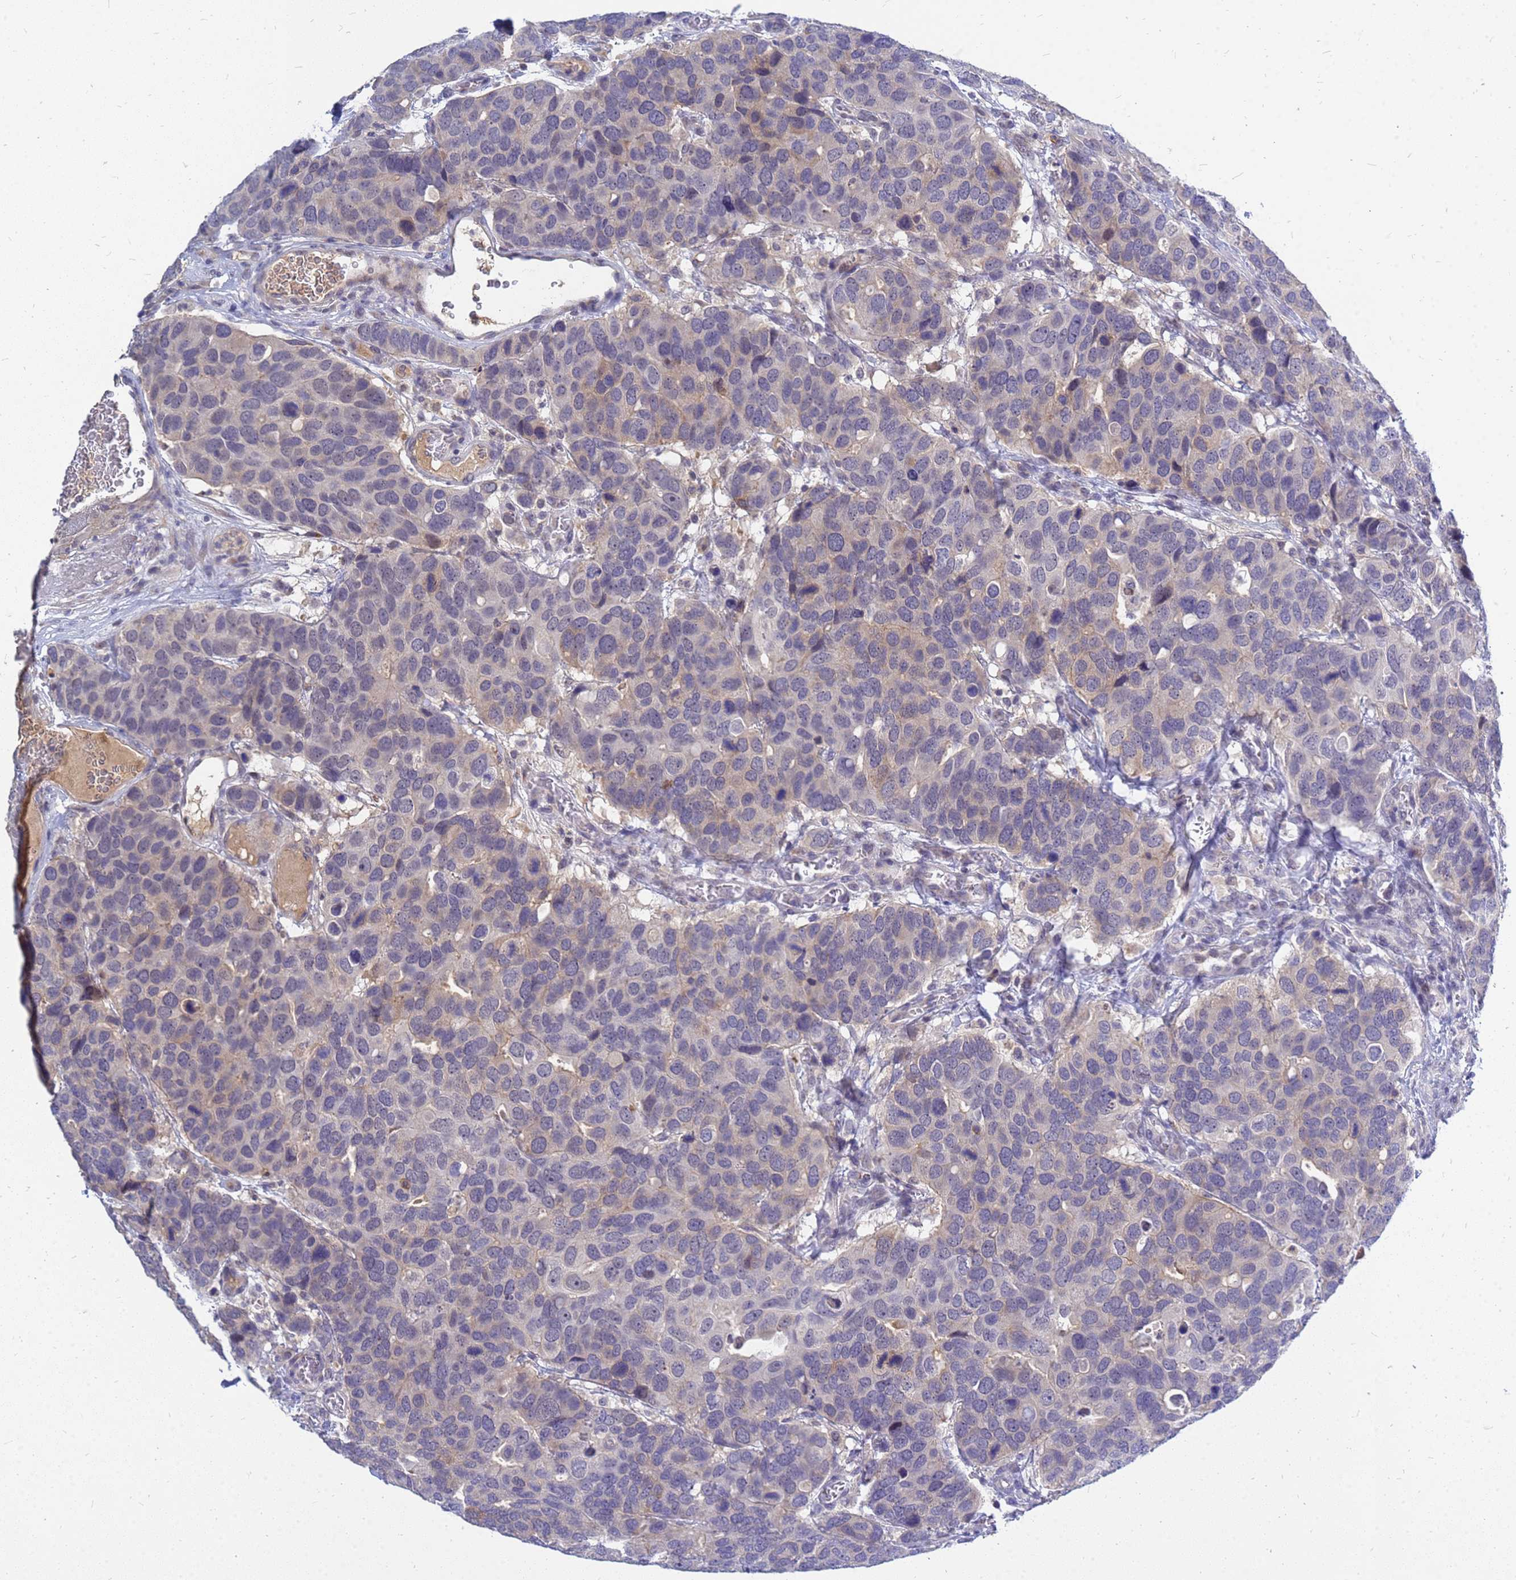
{"staining": {"intensity": "weak", "quantity": "<25%", "location": "cytoplasmic/membranous"}, "tissue": "breast cancer", "cell_type": "Tumor cells", "image_type": "cancer", "snomed": [{"axis": "morphology", "description": "Duct carcinoma"}, {"axis": "topography", "description": "Breast"}], "caption": "IHC of human breast cancer (intraductal carcinoma) reveals no staining in tumor cells. Nuclei are stained in blue.", "gene": "SRGAP3", "patient": {"sex": "female", "age": 83}}